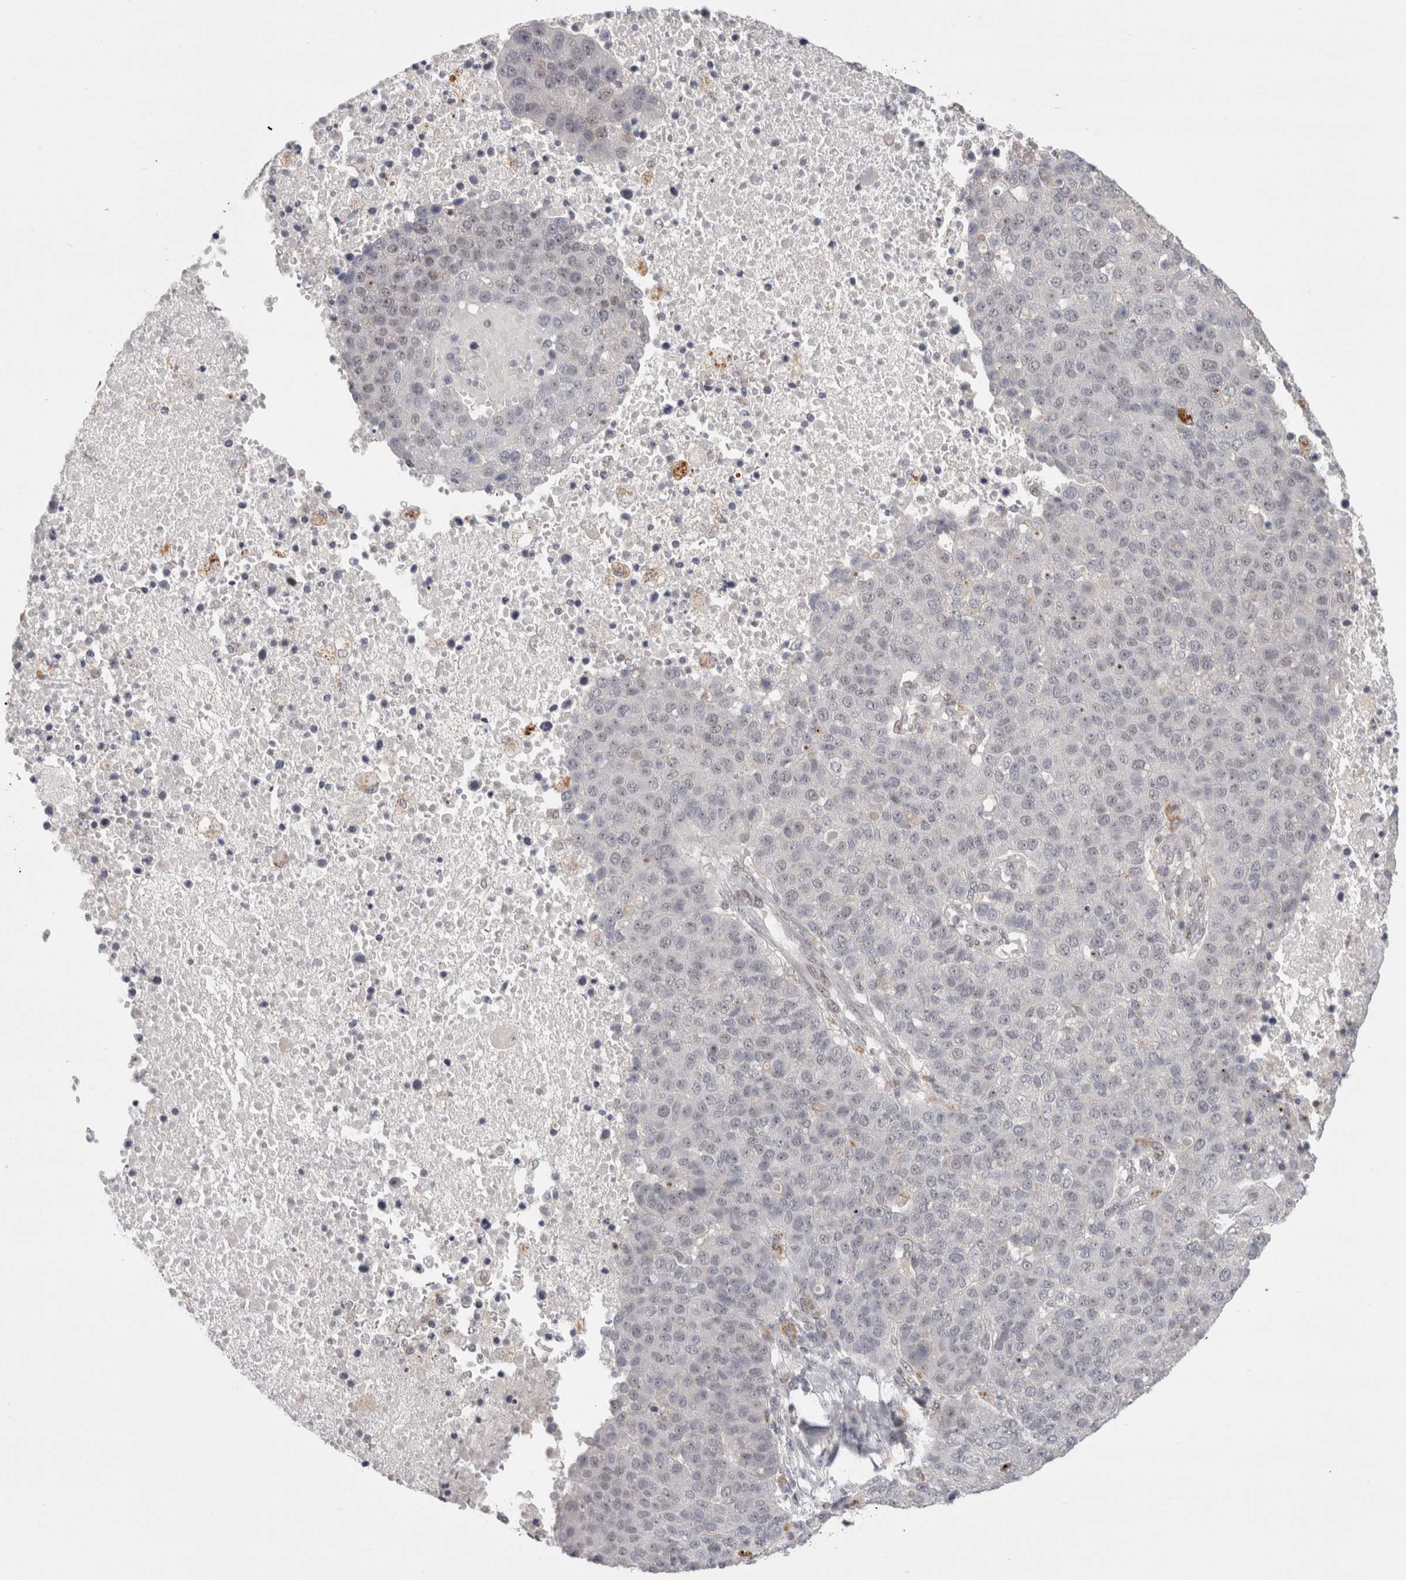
{"staining": {"intensity": "negative", "quantity": "none", "location": "none"}, "tissue": "pancreatic cancer", "cell_type": "Tumor cells", "image_type": "cancer", "snomed": [{"axis": "morphology", "description": "Adenocarcinoma, NOS"}, {"axis": "topography", "description": "Pancreas"}], "caption": "Pancreatic cancer (adenocarcinoma) stained for a protein using immunohistochemistry (IHC) displays no positivity tumor cells.", "gene": "SENP6", "patient": {"sex": "female", "age": 61}}